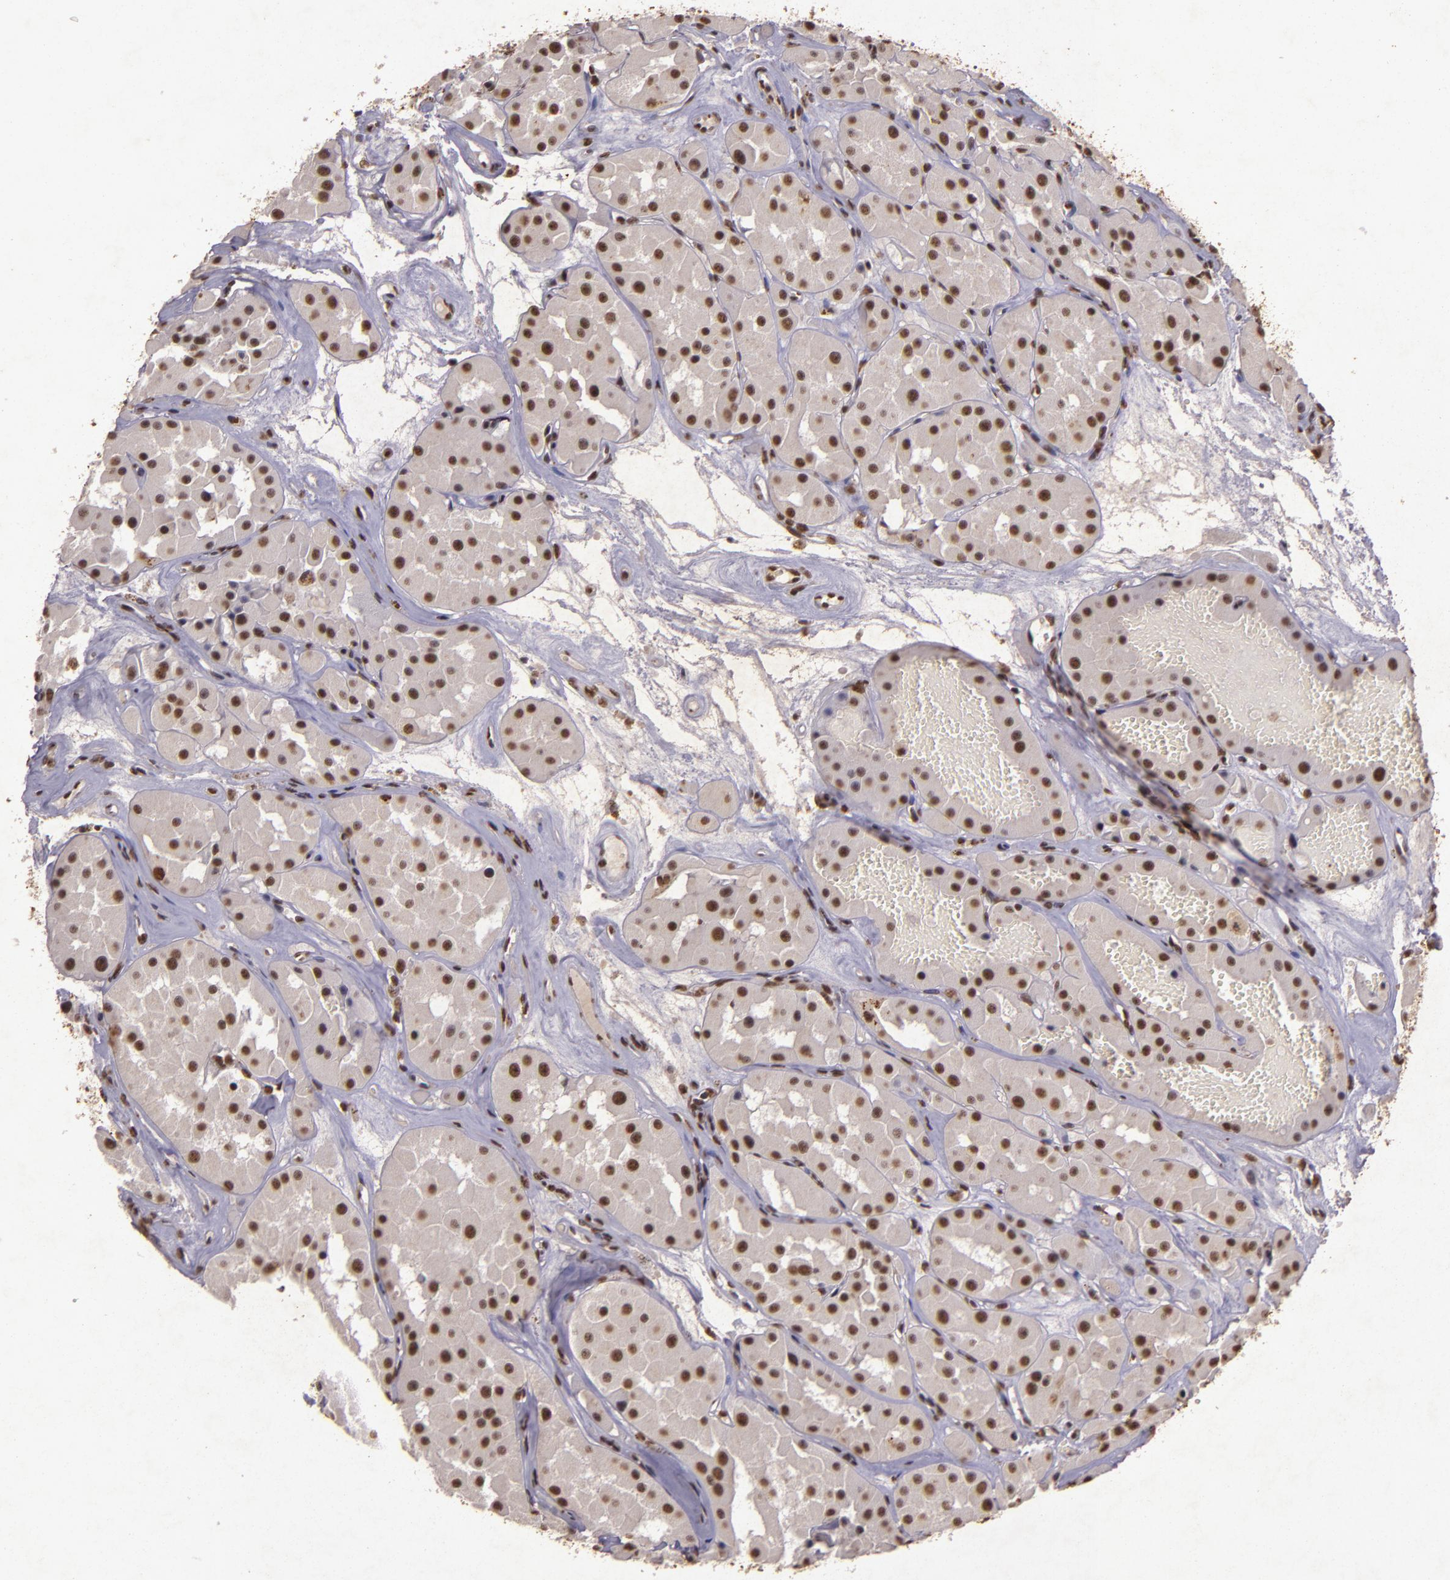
{"staining": {"intensity": "weak", "quantity": ">75%", "location": "nuclear"}, "tissue": "renal cancer", "cell_type": "Tumor cells", "image_type": "cancer", "snomed": [{"axis": "morphology", "description": "Adenocarcinoma, uncertain malignant potential"}, {"axis": "topography", "description": "Kidney"}], "caption": "Brown immunohistochemical staining in renal cancer (adenocarcinoma,  uncertain malignant potential) exhibits weak nuclear positivity in approximately >75% of tumor cells.", "gene": "CBX3", "patient": {"sex": "male", "age": 63}}